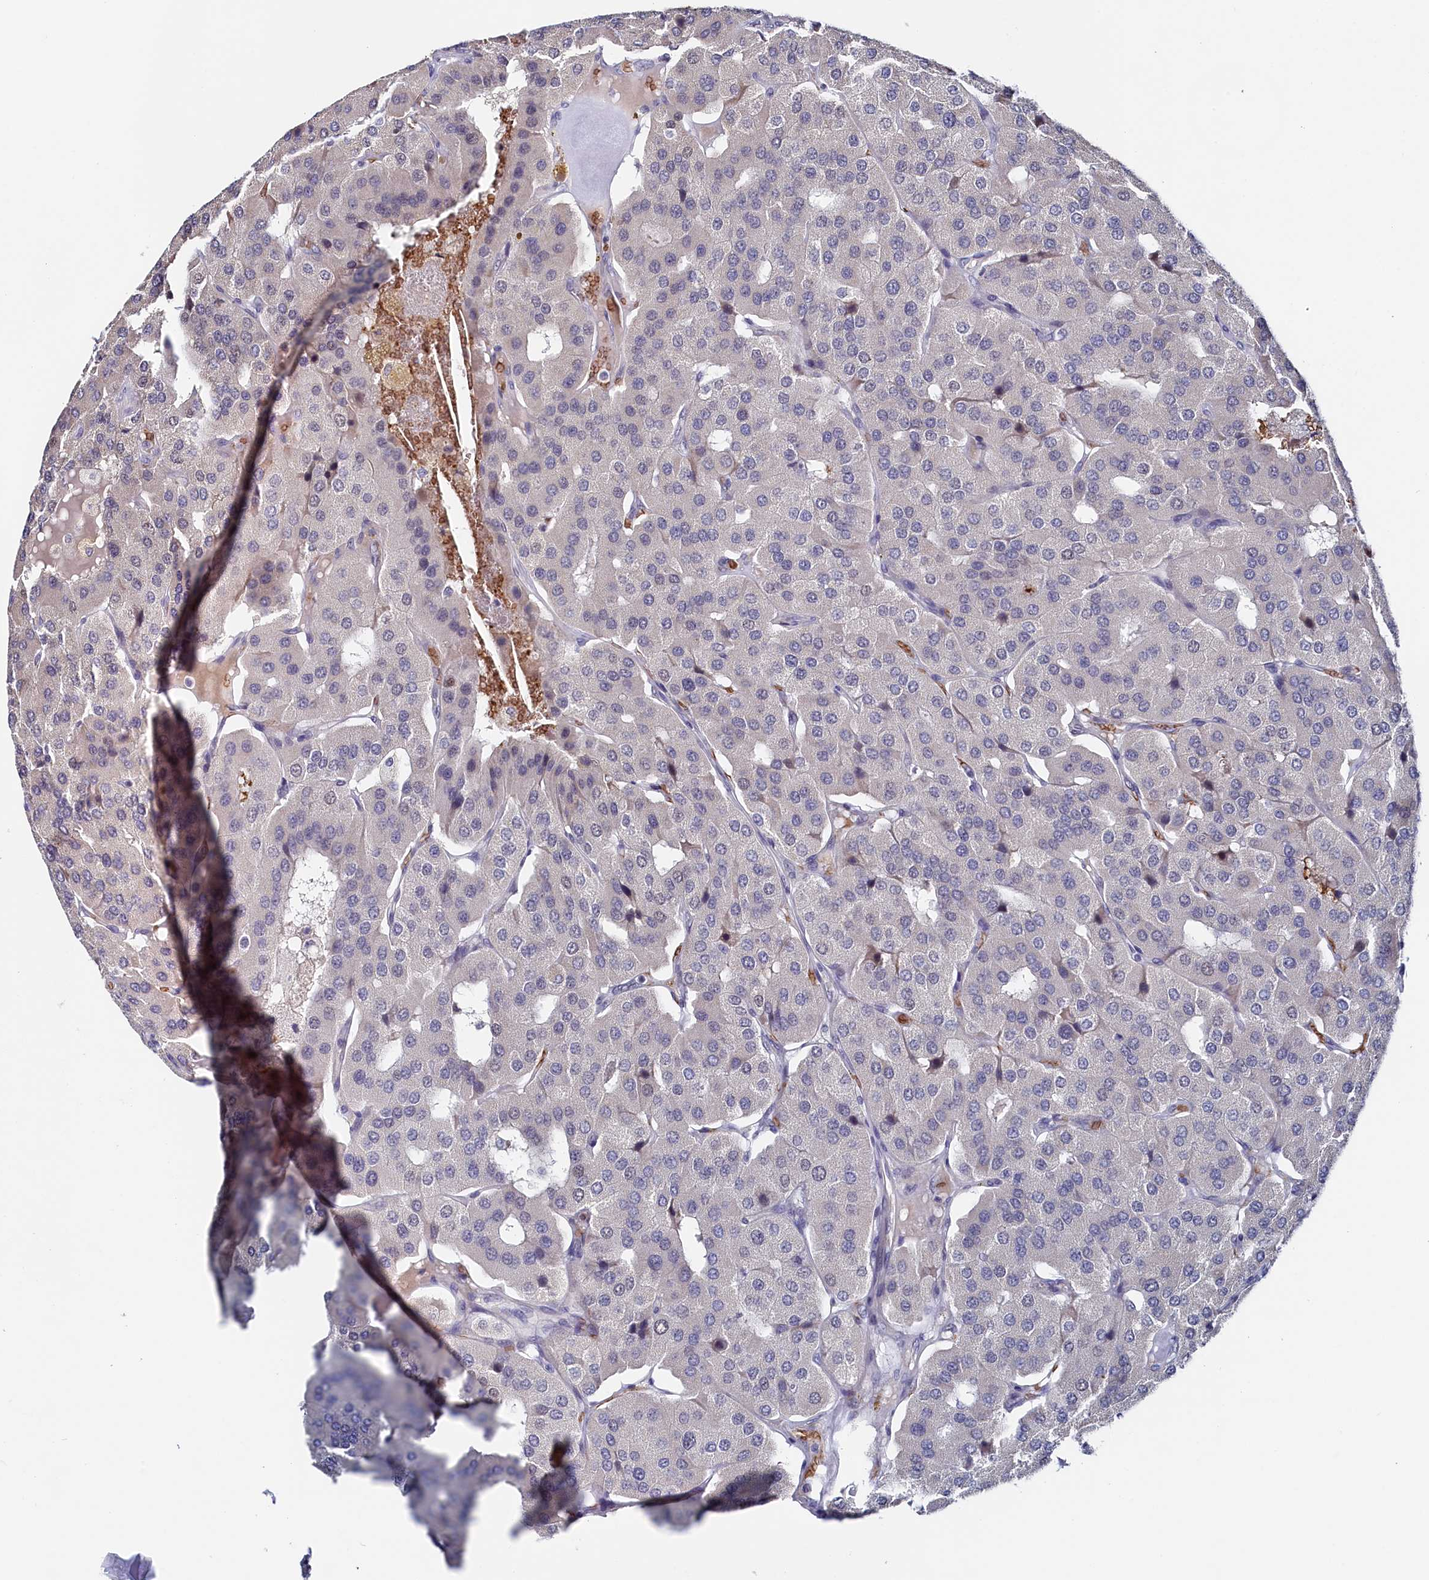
{"staining": {"intensity": "negative", "quantity": "none", "location": "none"}, "tissue": "parathyroid gland", "cell_type": "Glandular cells", "image_type": "normal", "snomed": [{"axis": "morphology", "description": "Normal tissue, NOS"}, {"axis": "morphology", "description": "Adenoma, NOS"}, {"axis": "topography", "description": "Parathyroid gland"}], "caption": "Histopathology image shows no protein staining in glandular cells of benign parathyroid gland. Nuclei are stained in blue.", "gene": "TIGD4", "patient": {"sex": "female", "age": 86}}